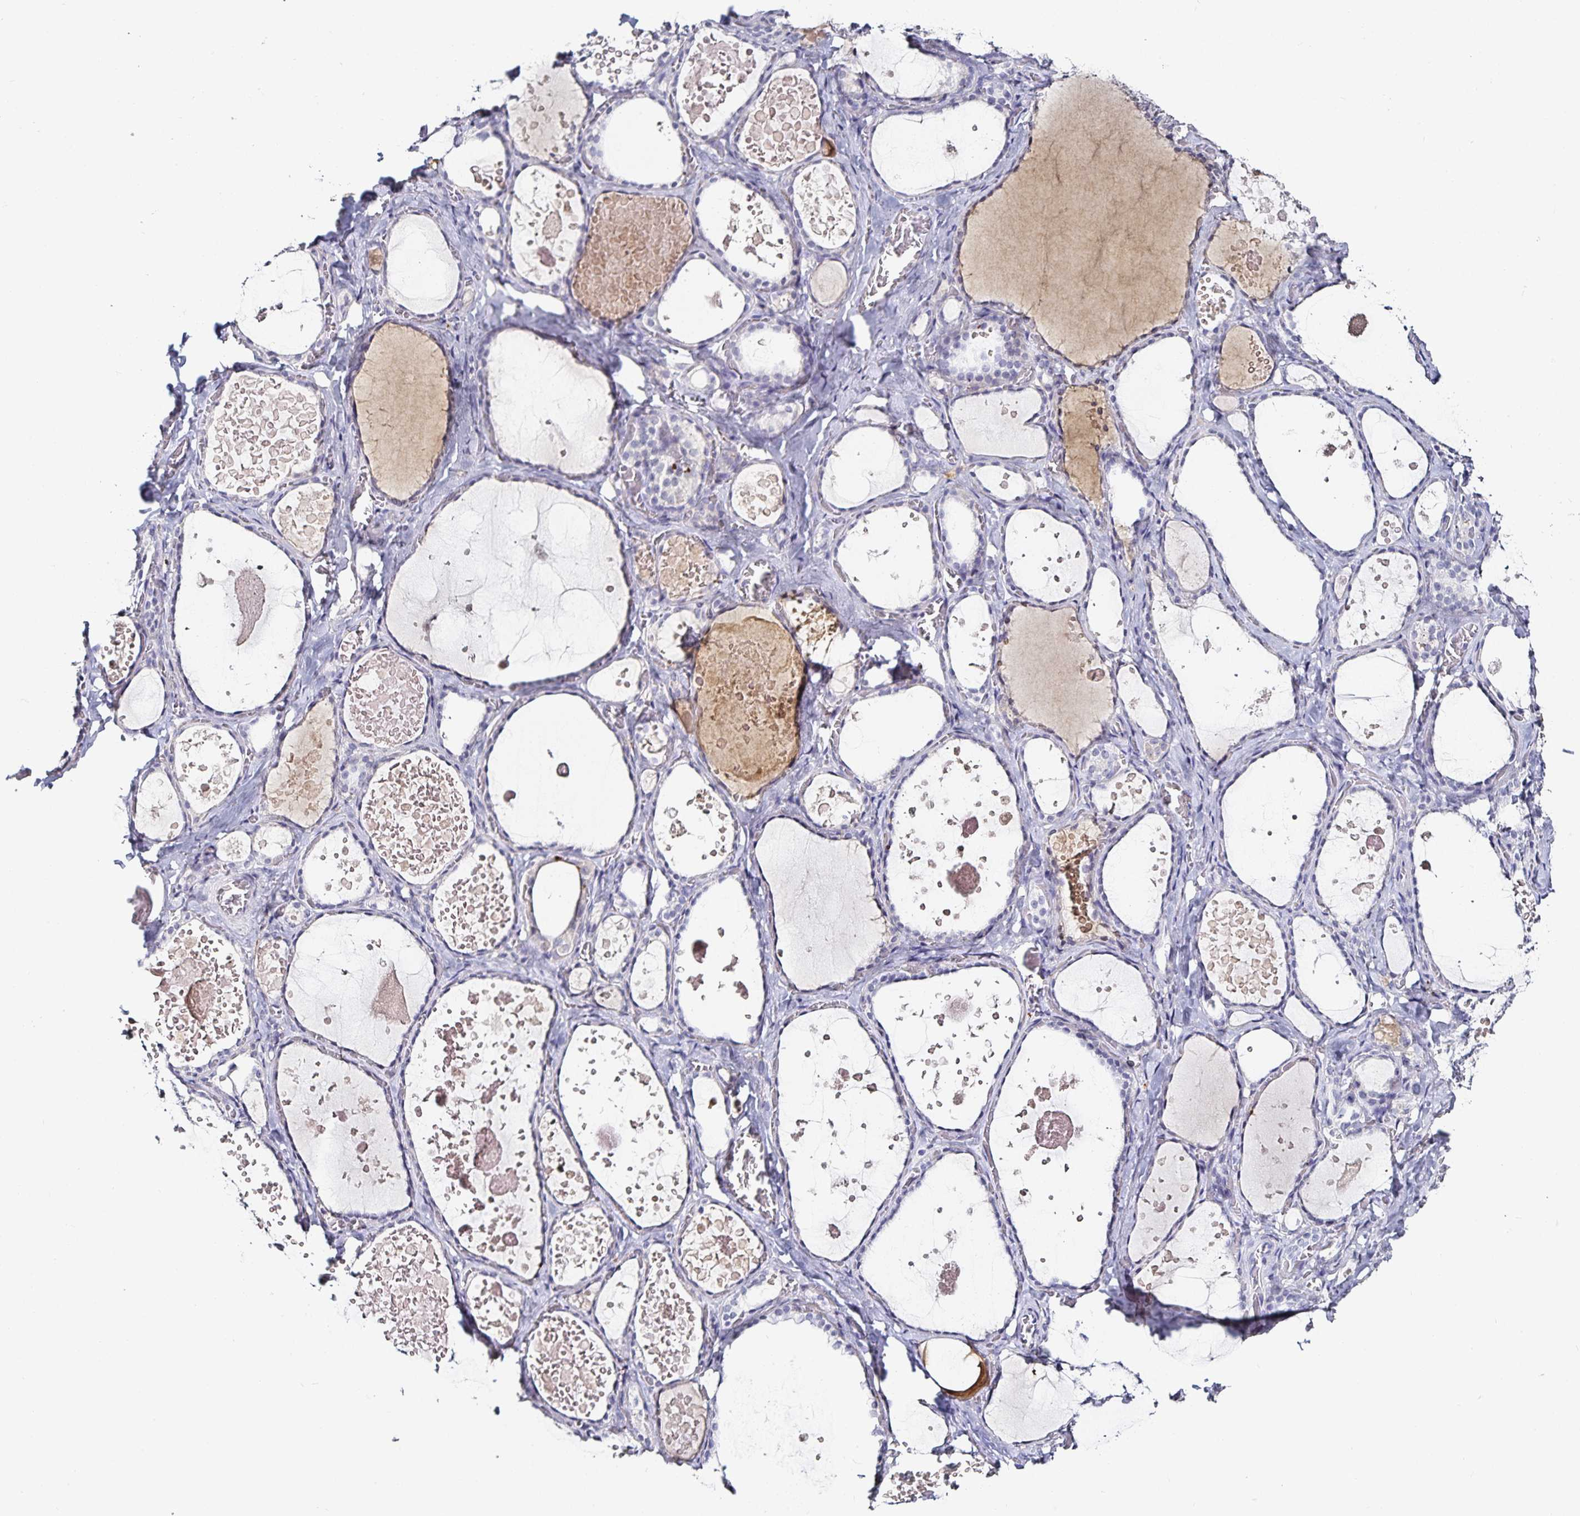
{"staining": {"intensity": "negative", "quantity": "none", "location": "none"}, "tissue": "thyroid gland", "cell_type": "Glandular cells", "image_type": "normal", "snomed": [{"axis": "morphology", "description": "Normal tissue, NOS"}, {"axis": "topography", "description": "Thyroid gland"}], "caption": "Immunohistochemistry (IHC) of benign thyroid gland shows no staining in glandular cells. The staining is performed using DAB (3,3'-diaminobenzidine) brown chromogen with nuclei counter-stained in using hematoxylin.", "gene": "TTR", "patient": {"sex": "female", "age": 56}}